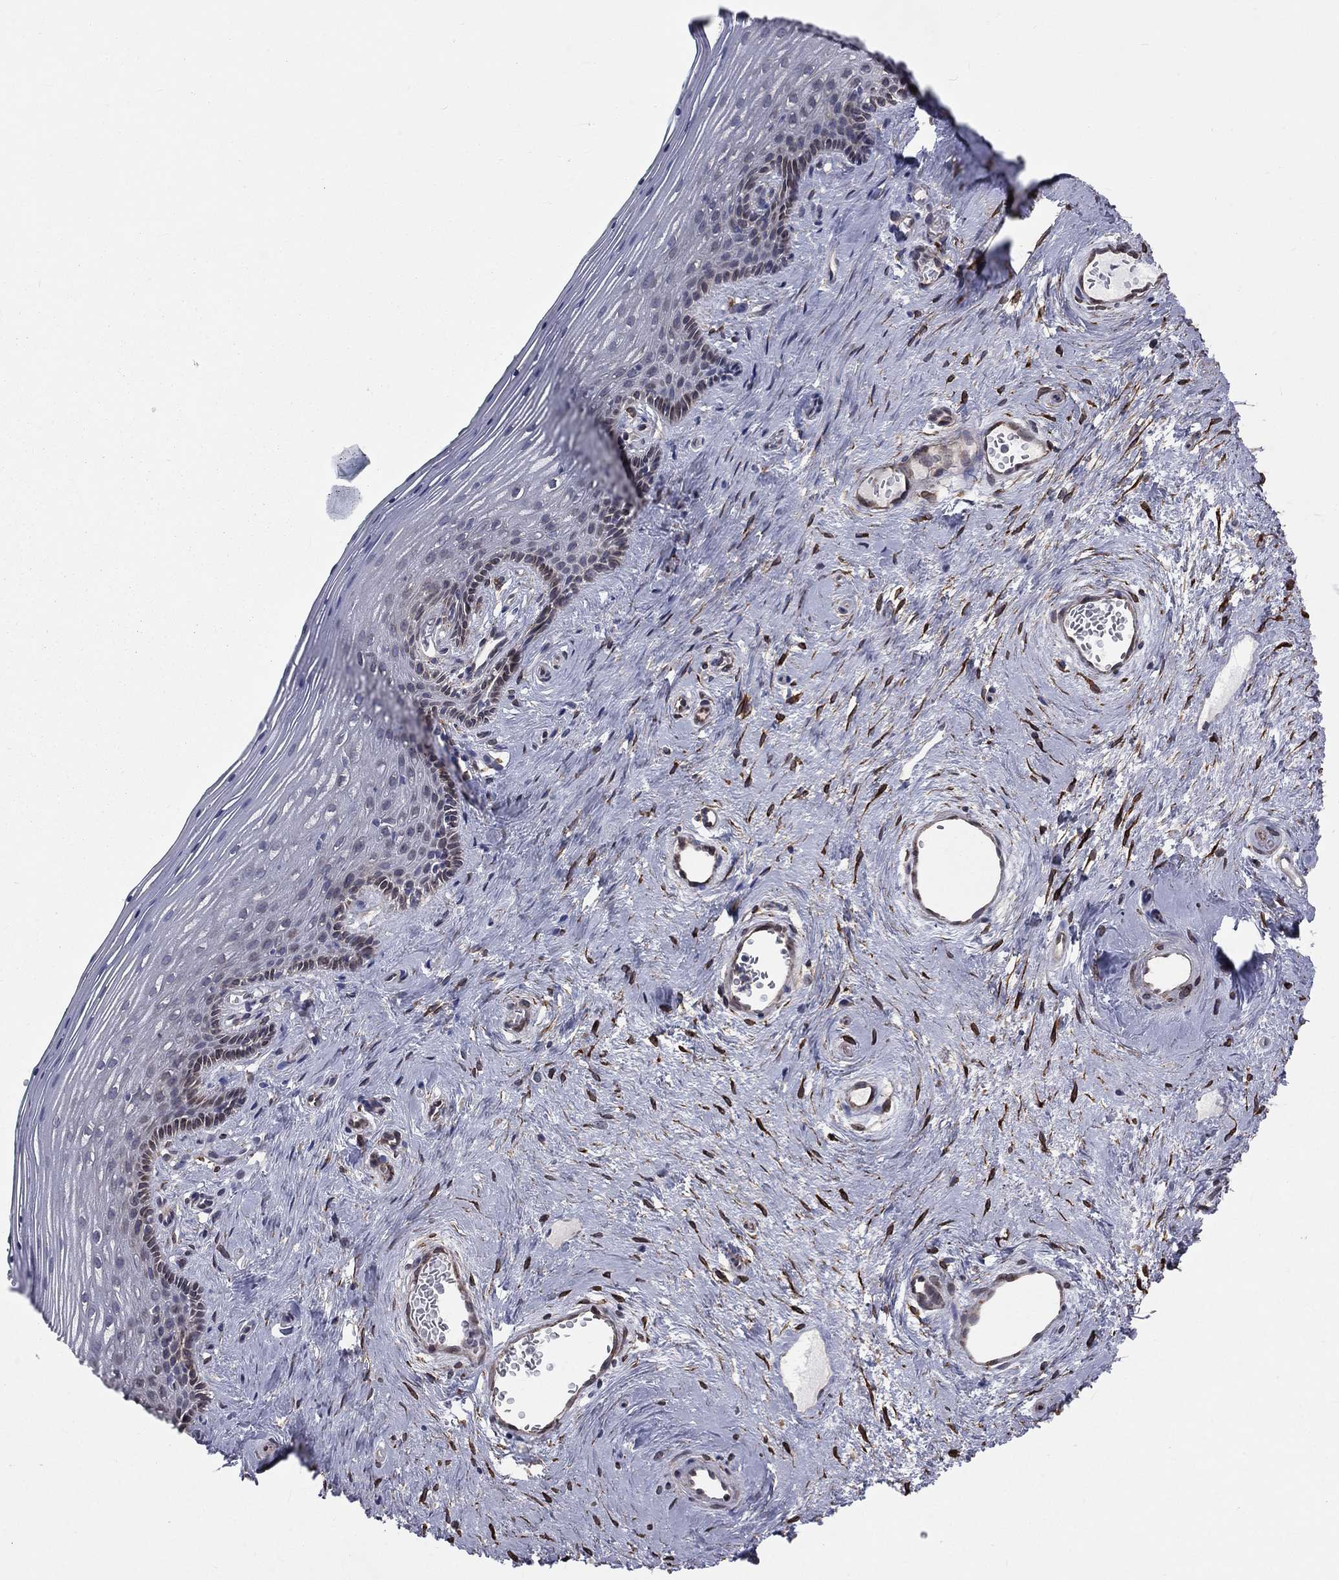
{"staining": {"intensity": "weak", "quantity": "<25%", "location": "cytoplasmic/membranous"}, "tissue": "vagina", "cell_type": "Squamous epithelial cells", "image_type": "normal", "snomed": [{"axis": "morphology", "description": "Normal tissue, NOS"}, {"axis": "topography", "description": "Vagina"}], "caption": "Immunohistochemistry (IHC) image of benign vagina: human vagina stained with DAB (3,3'-diaminobenzidine) displays no significant protein expression in squamous epithelial cells.", "gene": "PGRMC1", "patient": {"sex": "female", "age": 45}}